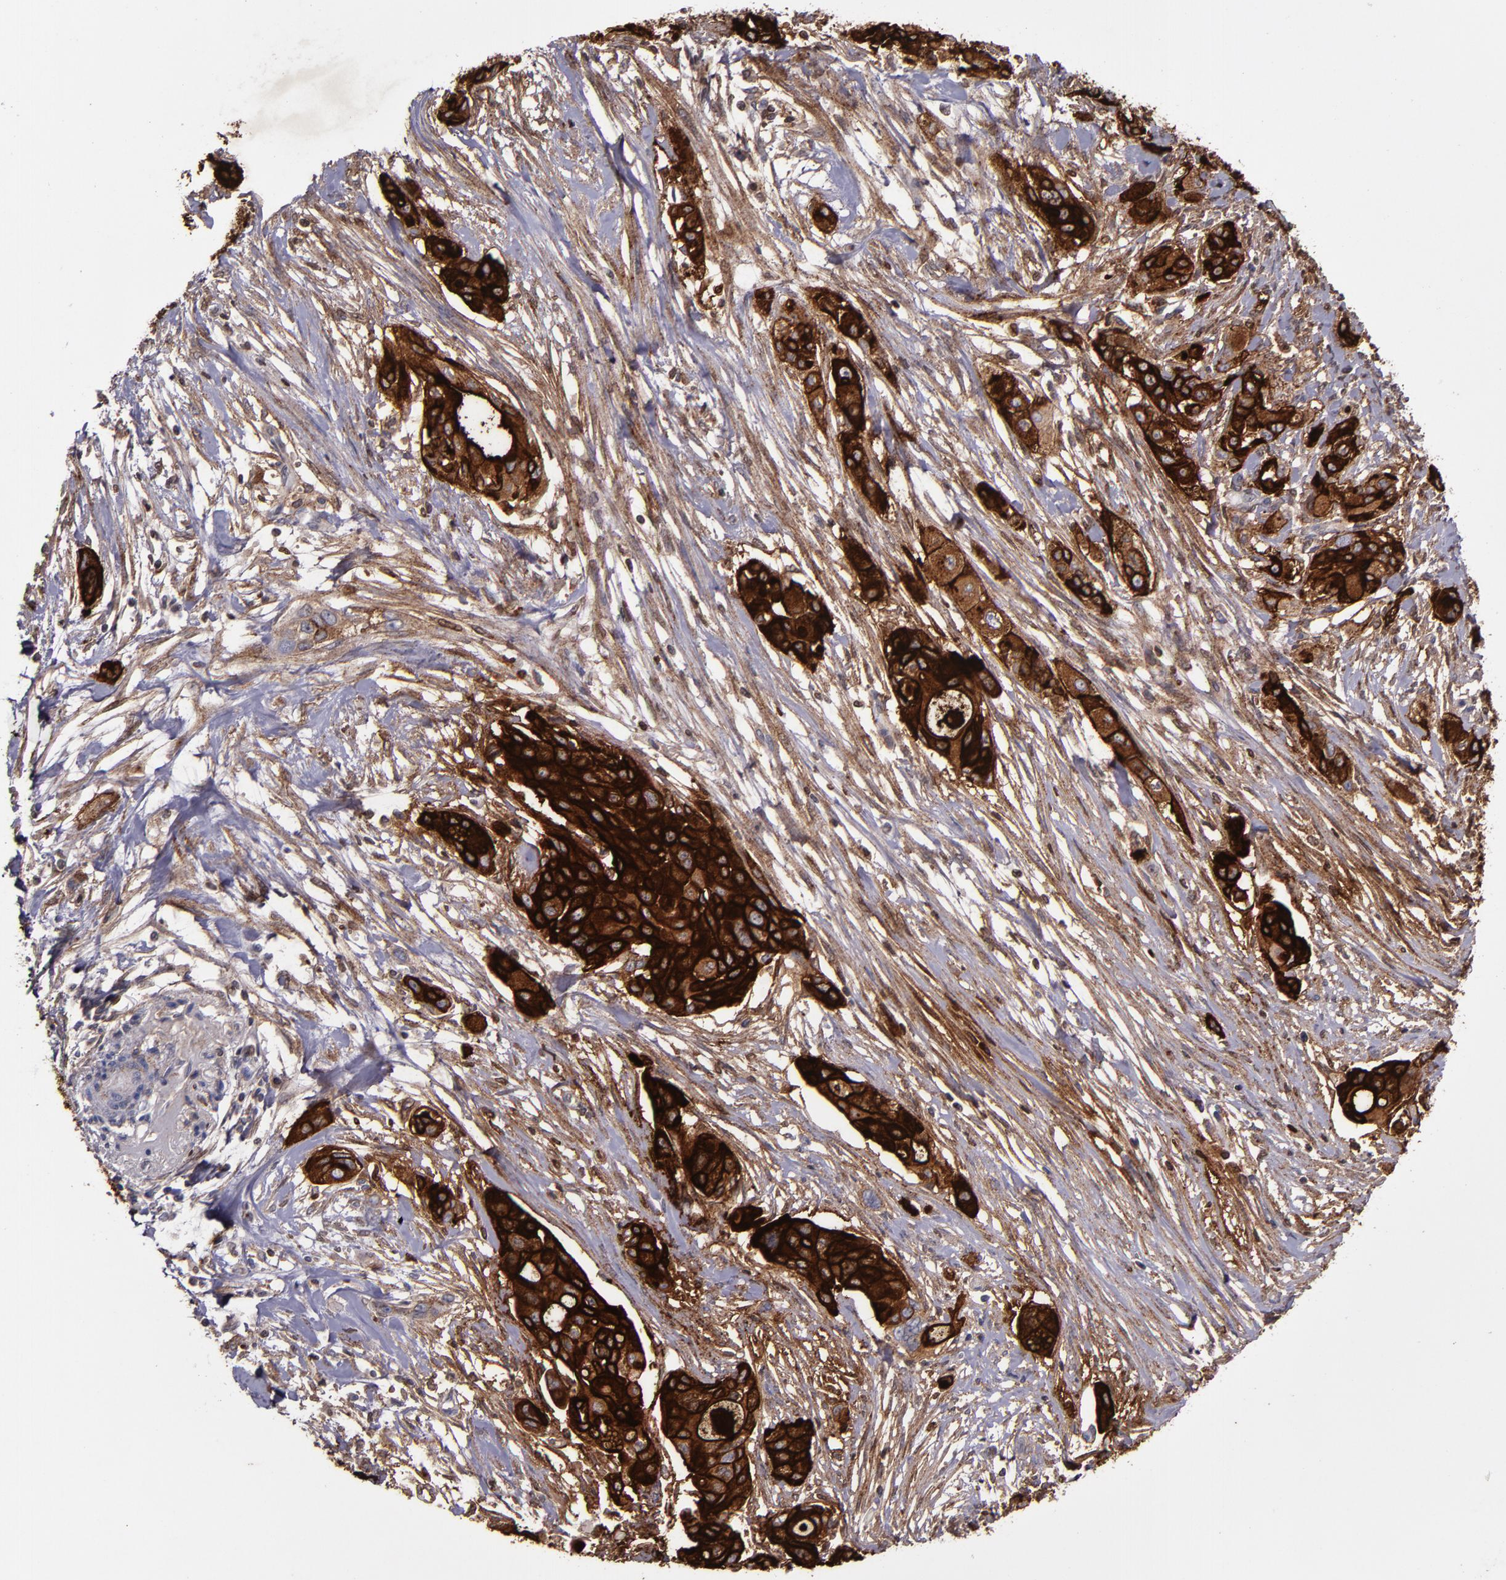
{"staining": {"intensity": "strong", "quantity": ">75%", "location": "cytoplasmic/membranous"}, "tissue": "pancreatic cancer", "cell_type": "Tumor cells", "image_type": "cancer", "snomed": [{"axis": "morphology", "description": "Adenocarcinoma, NOS"}, {"axis": "topography", "description": "Pancreas"}], "caption": "Tumor cells display high levels of strong cytoplasmic/membranous expression in approximately >75% of cells in adenocarcinoma (pancreatic).", "gene": "MFGE8", "patient": {"sex": "female", "age": 60}}